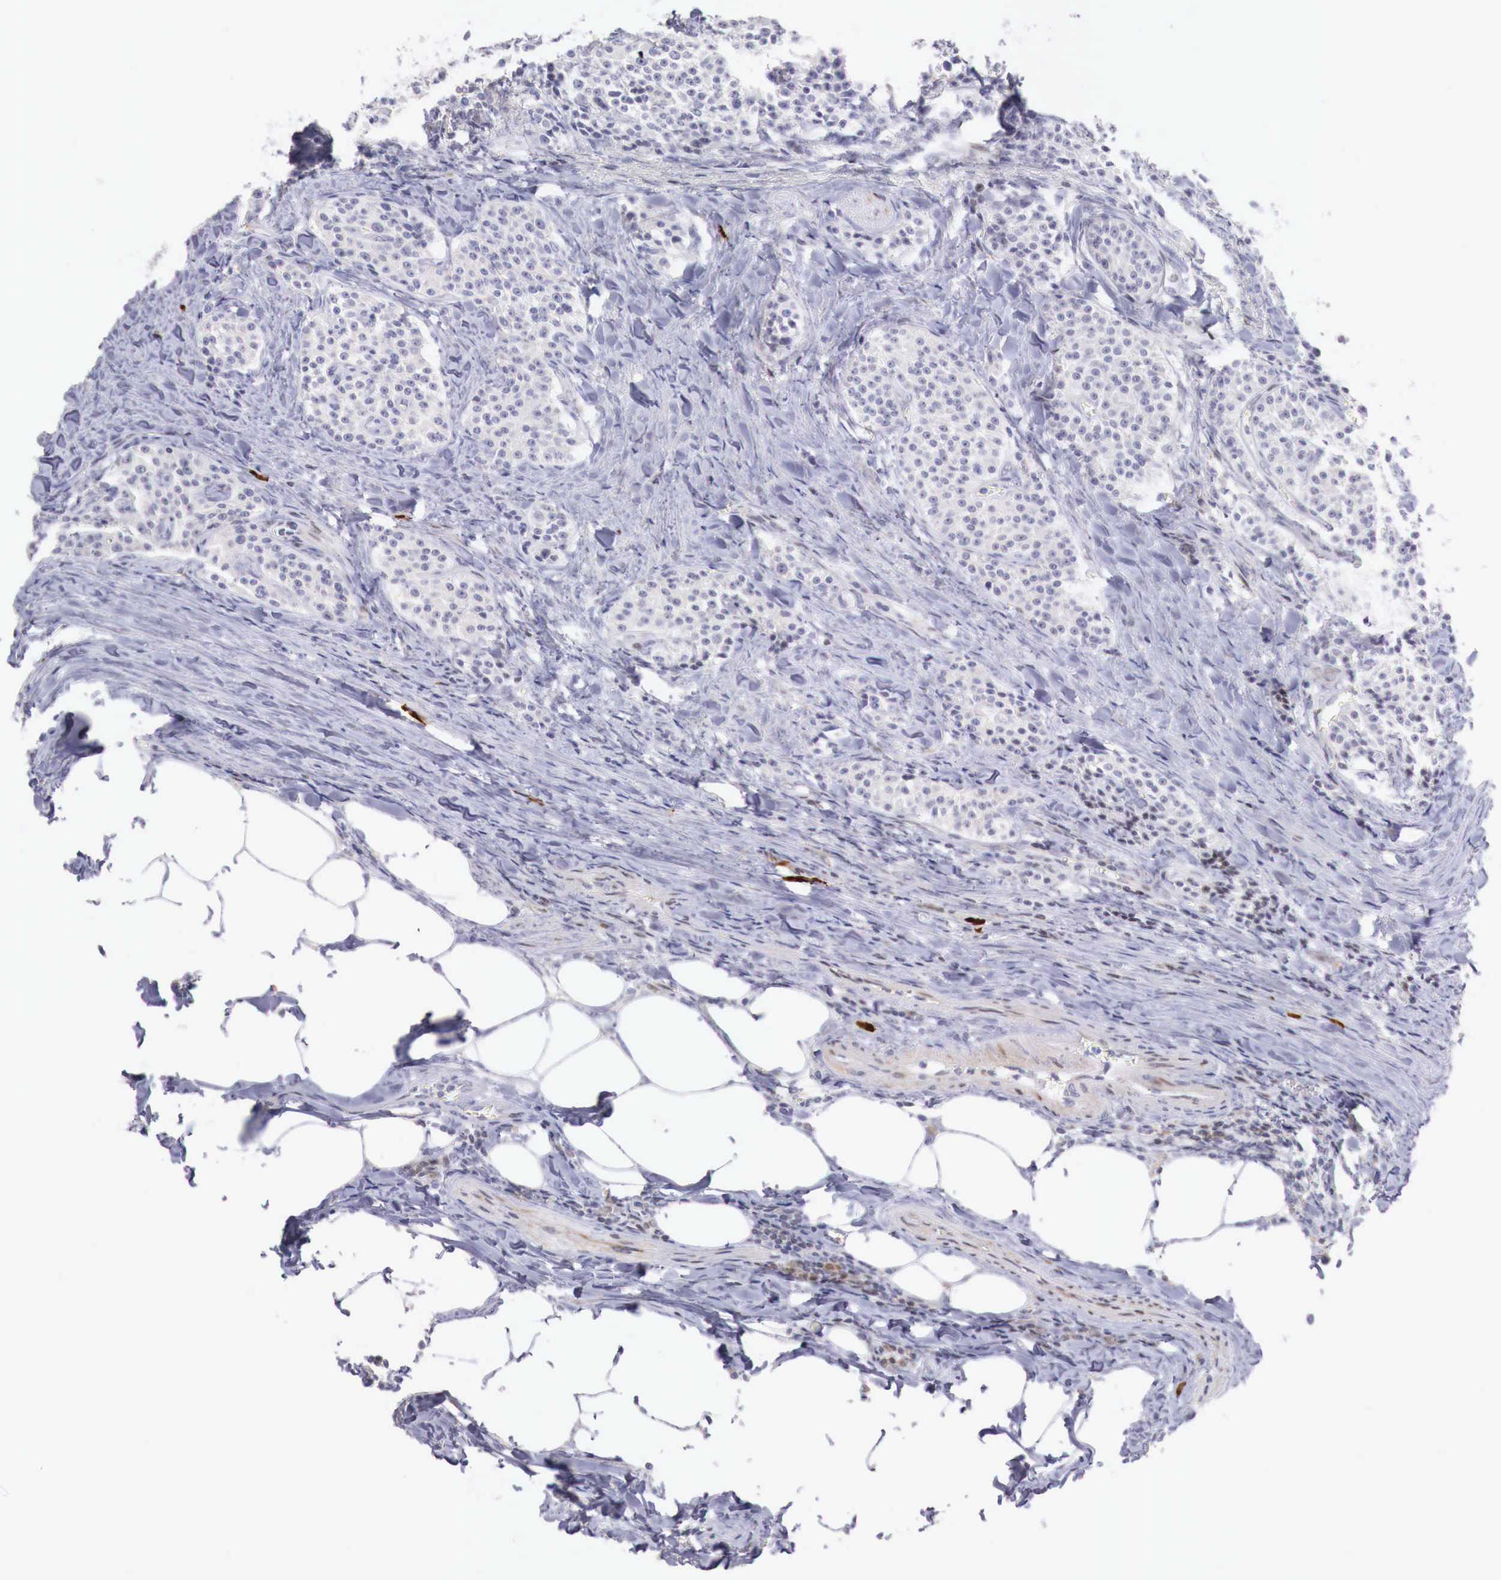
{"staining": {"intensity": "negative", "quantity": "none", "location": "none"}, "tissue": "carcinoid", "cell_type": "Tumor cells", "image_type": "cancer", "snomed": [{"axis": "morphology", "description": "Carcinoid, malignant, NOS"}, {"axis": "topography", "description": "Stomach"}], "caption": "Tumor cells are negative for protein expression in human malignant carcinoid.", "gene": "CLCN5", "patient": {"sex": "female", "age": 76}}